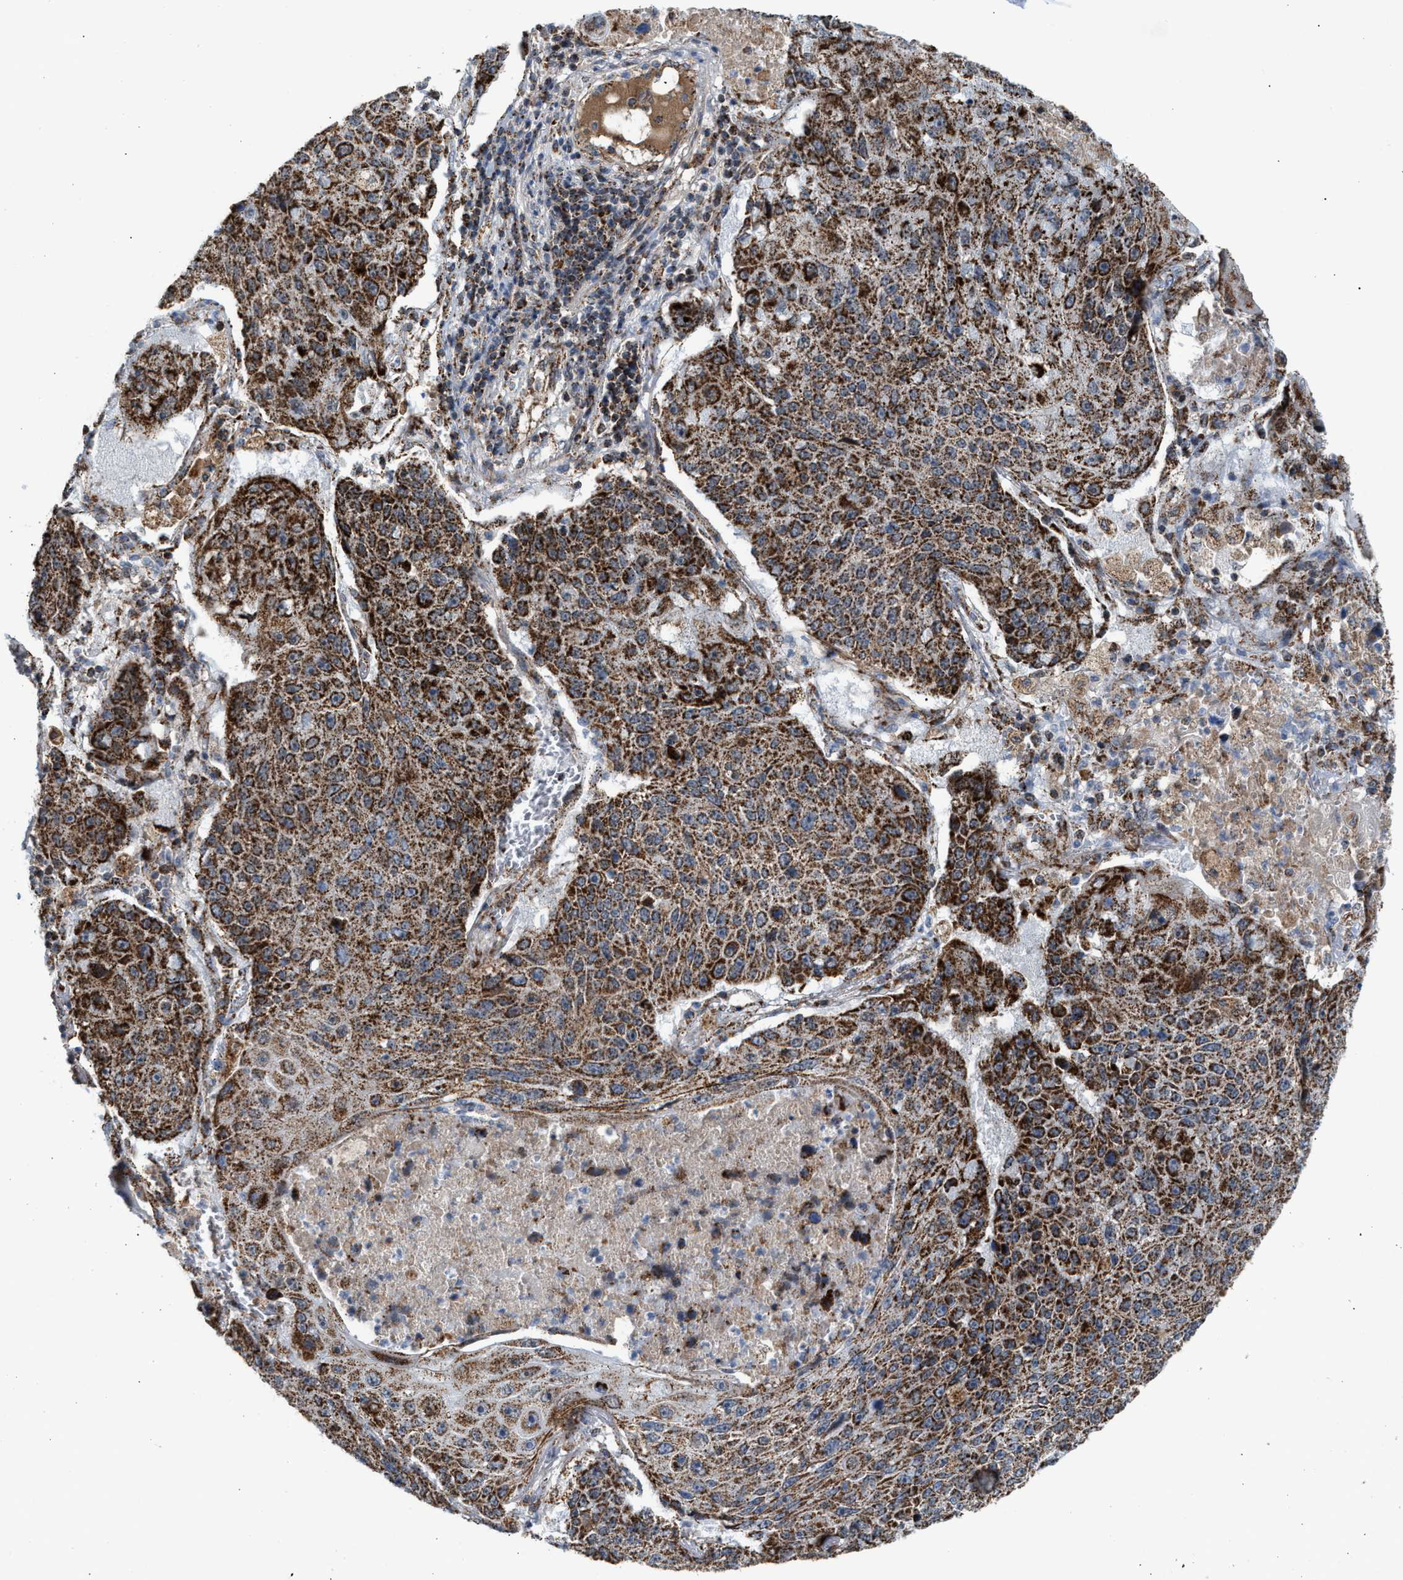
{"staining": {"intensity": "strong", "quantity": ">75%", "location": "cytoplasmic/membranous"}, "tissue": "lung cancer", "cell_type": "Tumor cells", "image_type": "cancer", "snomed": [{"axis": "morphology", "description": "Squamous cell carcinoma, NOS"}, {"axis": "topography", "description": "Lung"}], "caption": "Immunohistochemical staining of lung squamous cell carcinoma shows high levels of strong cytoplasmic/membranous protein staining in approximately >75% of tumor cells. The protein of interest is stained brown, and the nuclei are stained in blue (DAB (3,3'-diaminobenzidine) IHC with brightfield microscopy, high magnification).", "gene": "PMPCA", "patient": {"sex": "male", "age": 61}}